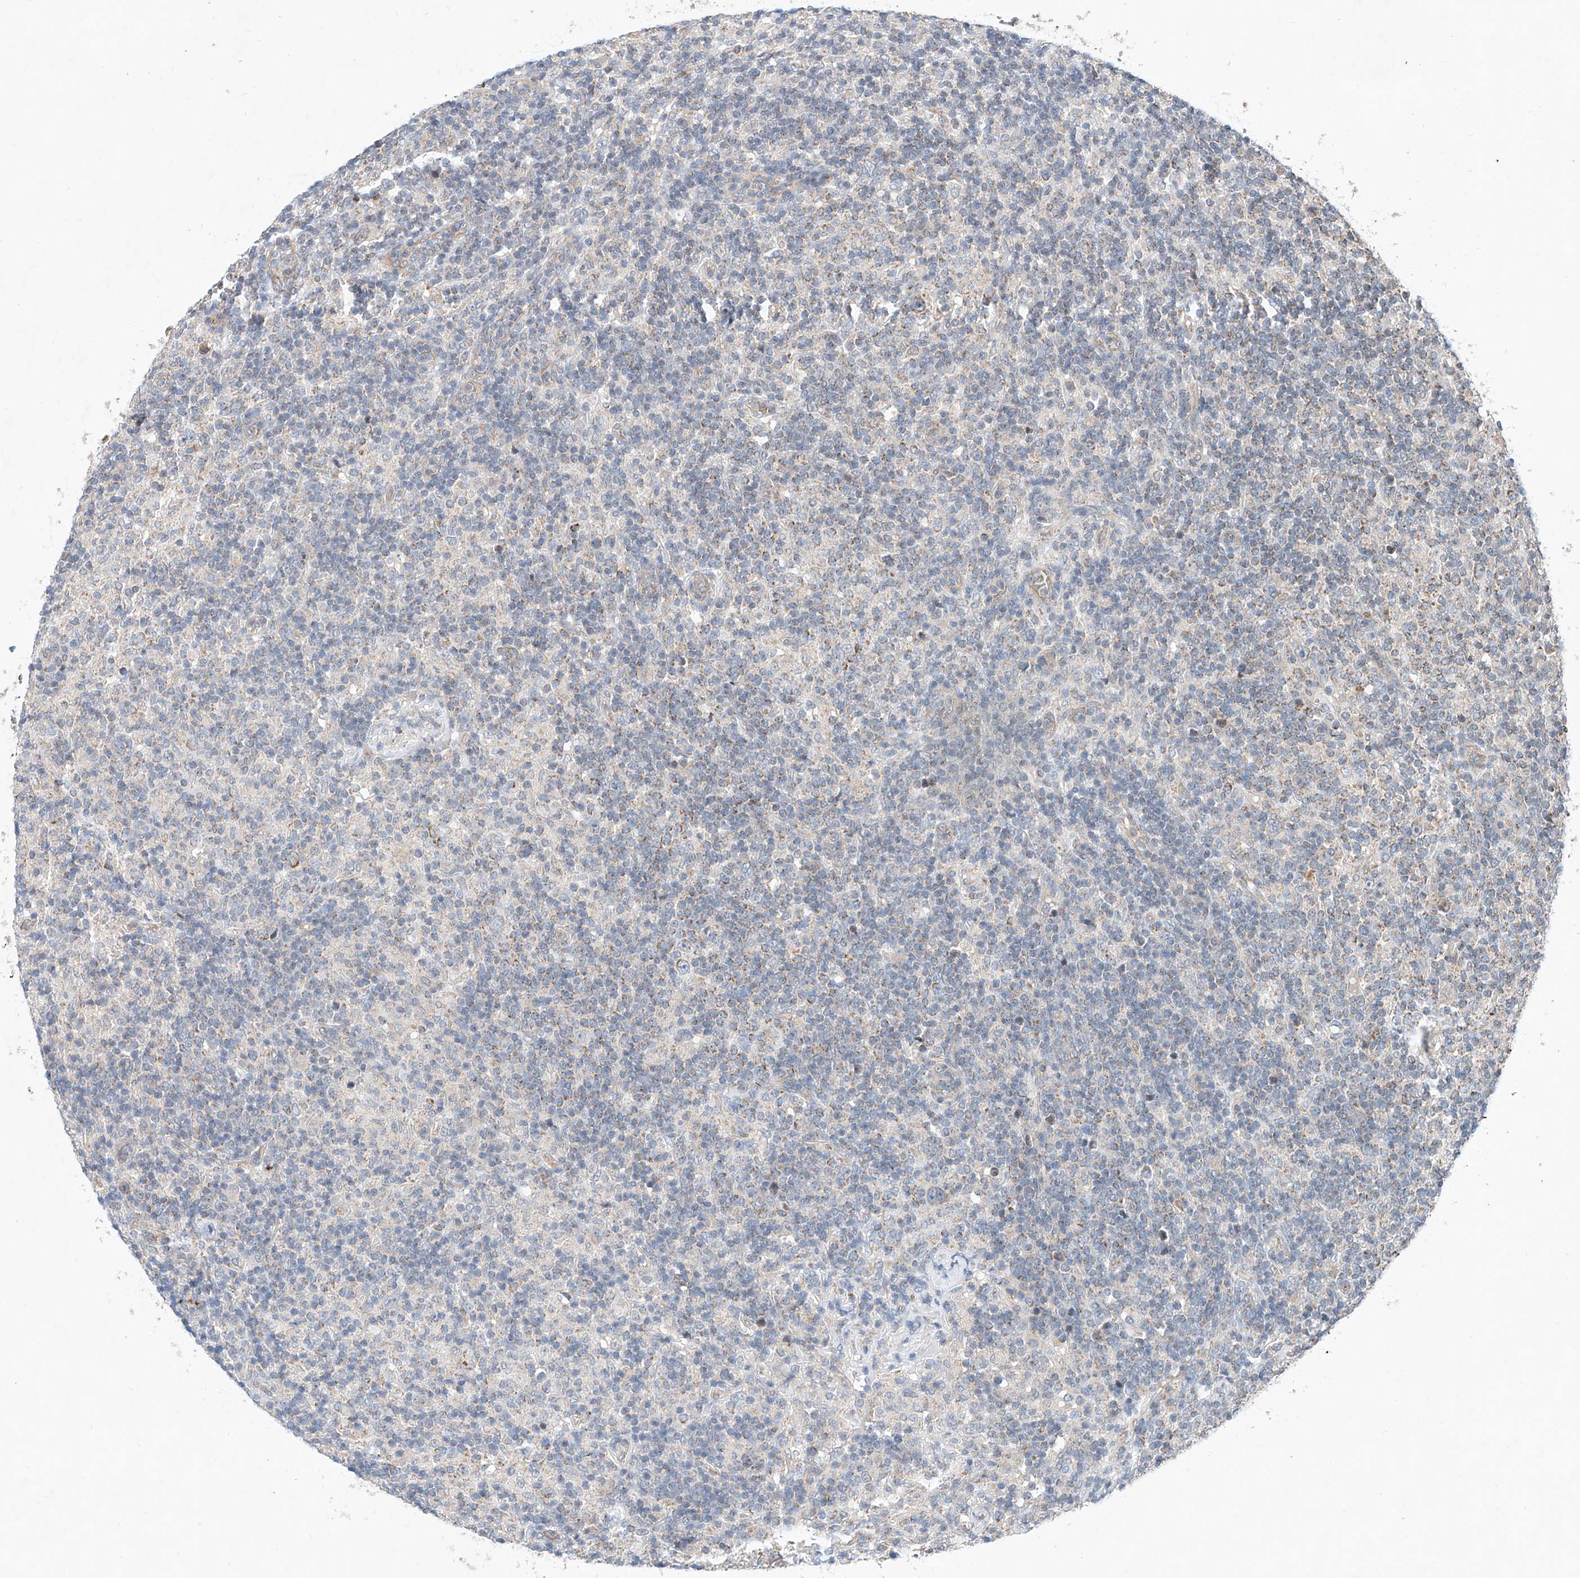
{"staining": {"intensity": "negative", "quantity": "none", "location": "none"}, "tissue": "lymphoma", "cell_type": "Tumor cells", "image_type": "cancer", "snomed": [{"axis": "morphology", "description": "Hodgkin's disease, NOS"}, {"axis": "topography", "description": "Lymph node"}], "caption": "The immunohistochemistry (IHC) photomicrograph has no significant positivity in tumor cells of lymphoma tissue.", "gene": "FASTK", "patient": {"sex": "male", "age": 70}}